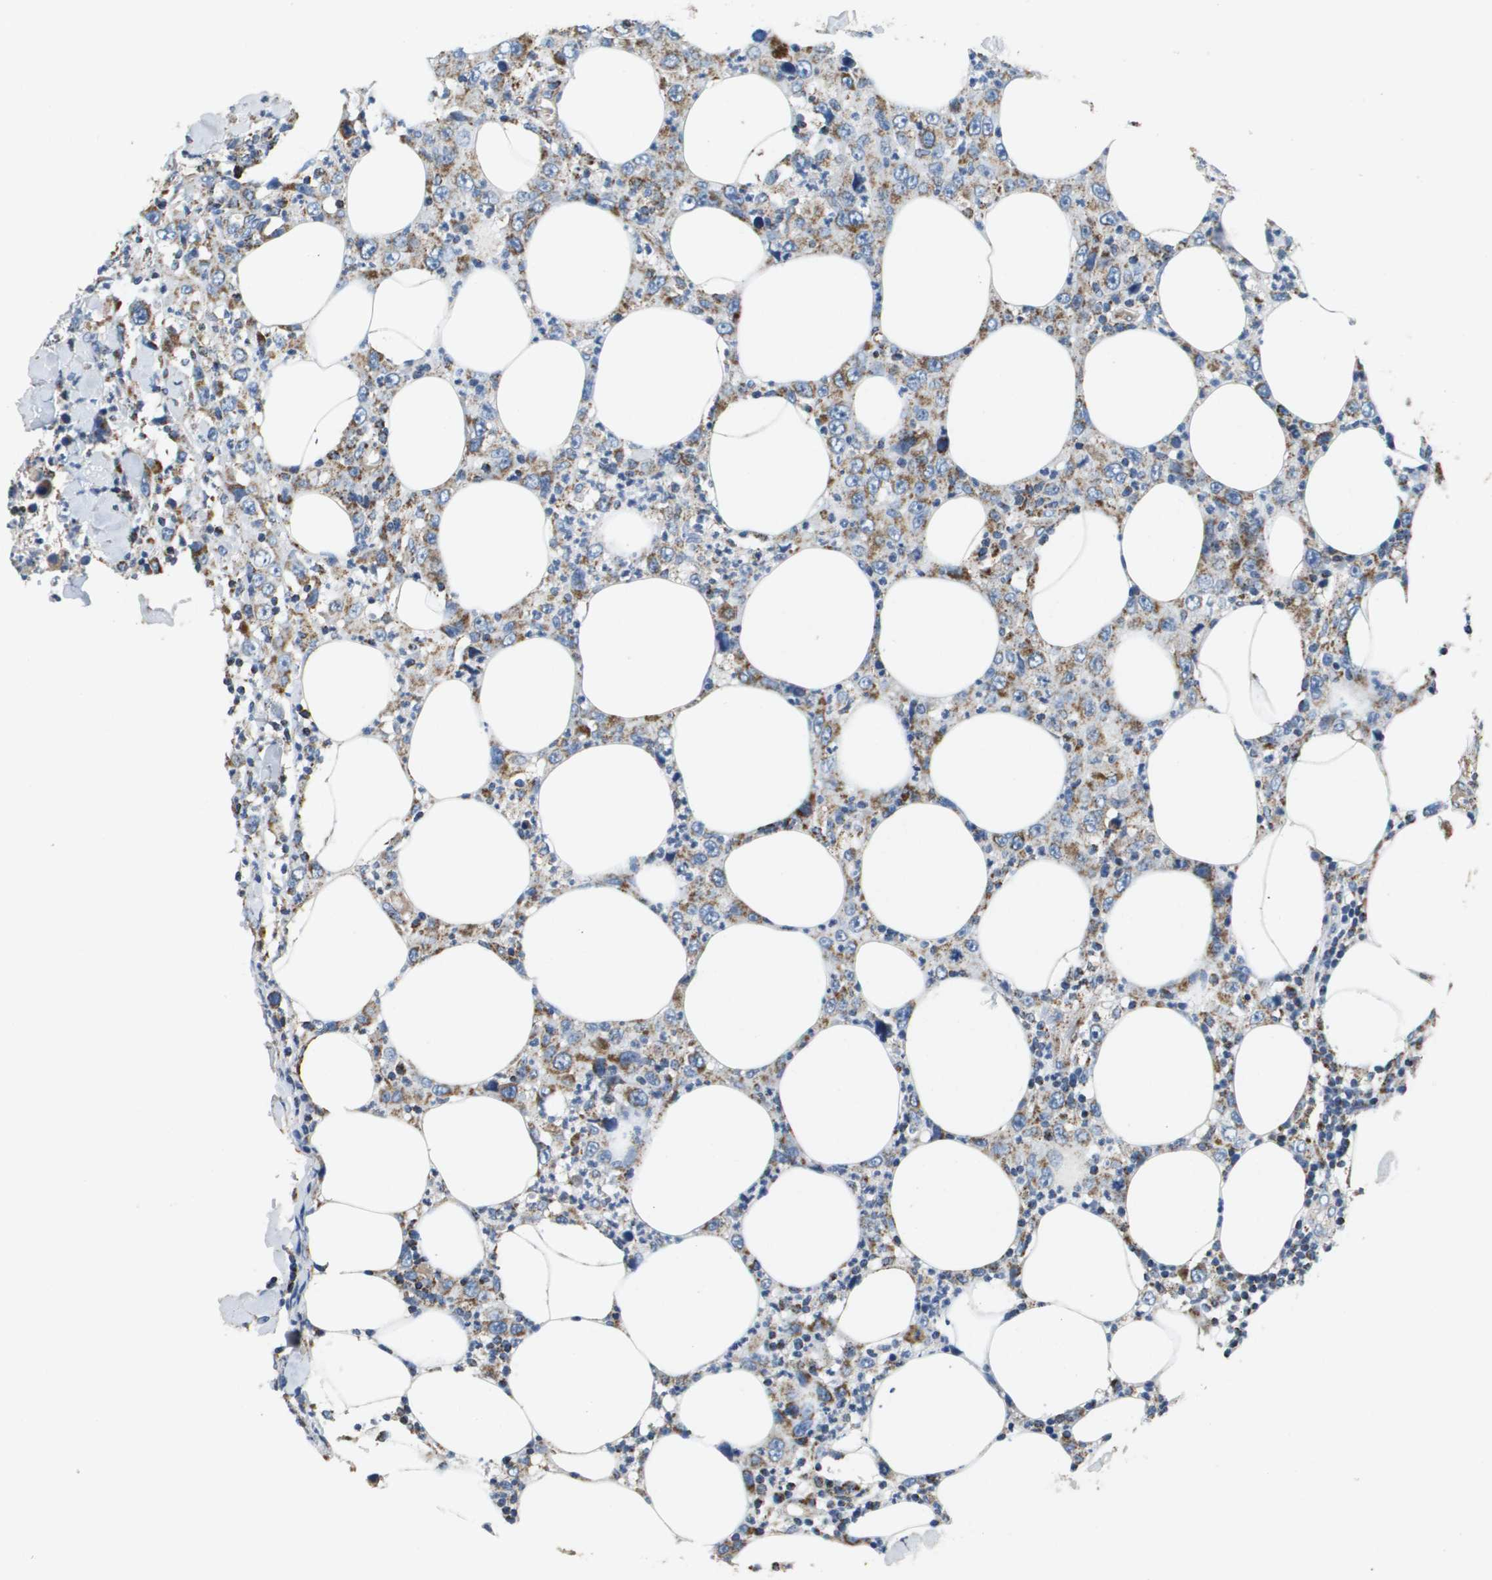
{"staining": {"intensity": "moderate", "quantity": ">75%", "location": "cytoplasmic/membranous"}, "tissue": "thyroid cancer", "cell_type": "Tumor cells", "image_type": "cancer", "snomed": [{"axis": "morphology", "description": "Carcinoma, NOS"}, {"axis": "topography", "description": "Thyroid gland"}], "caption": "Protein analysis of thyroid cancer tissue reveals moderate cytoplasmic/membranous expression in approximately >75% of tumor cells. The staining is performed using DAB brown chromogen to label protein expression. The nuclei are counter-stained blue using hematoxylin.", "gene": "ATP5F1B", "patient": {"sex": "female", "age": 77}}